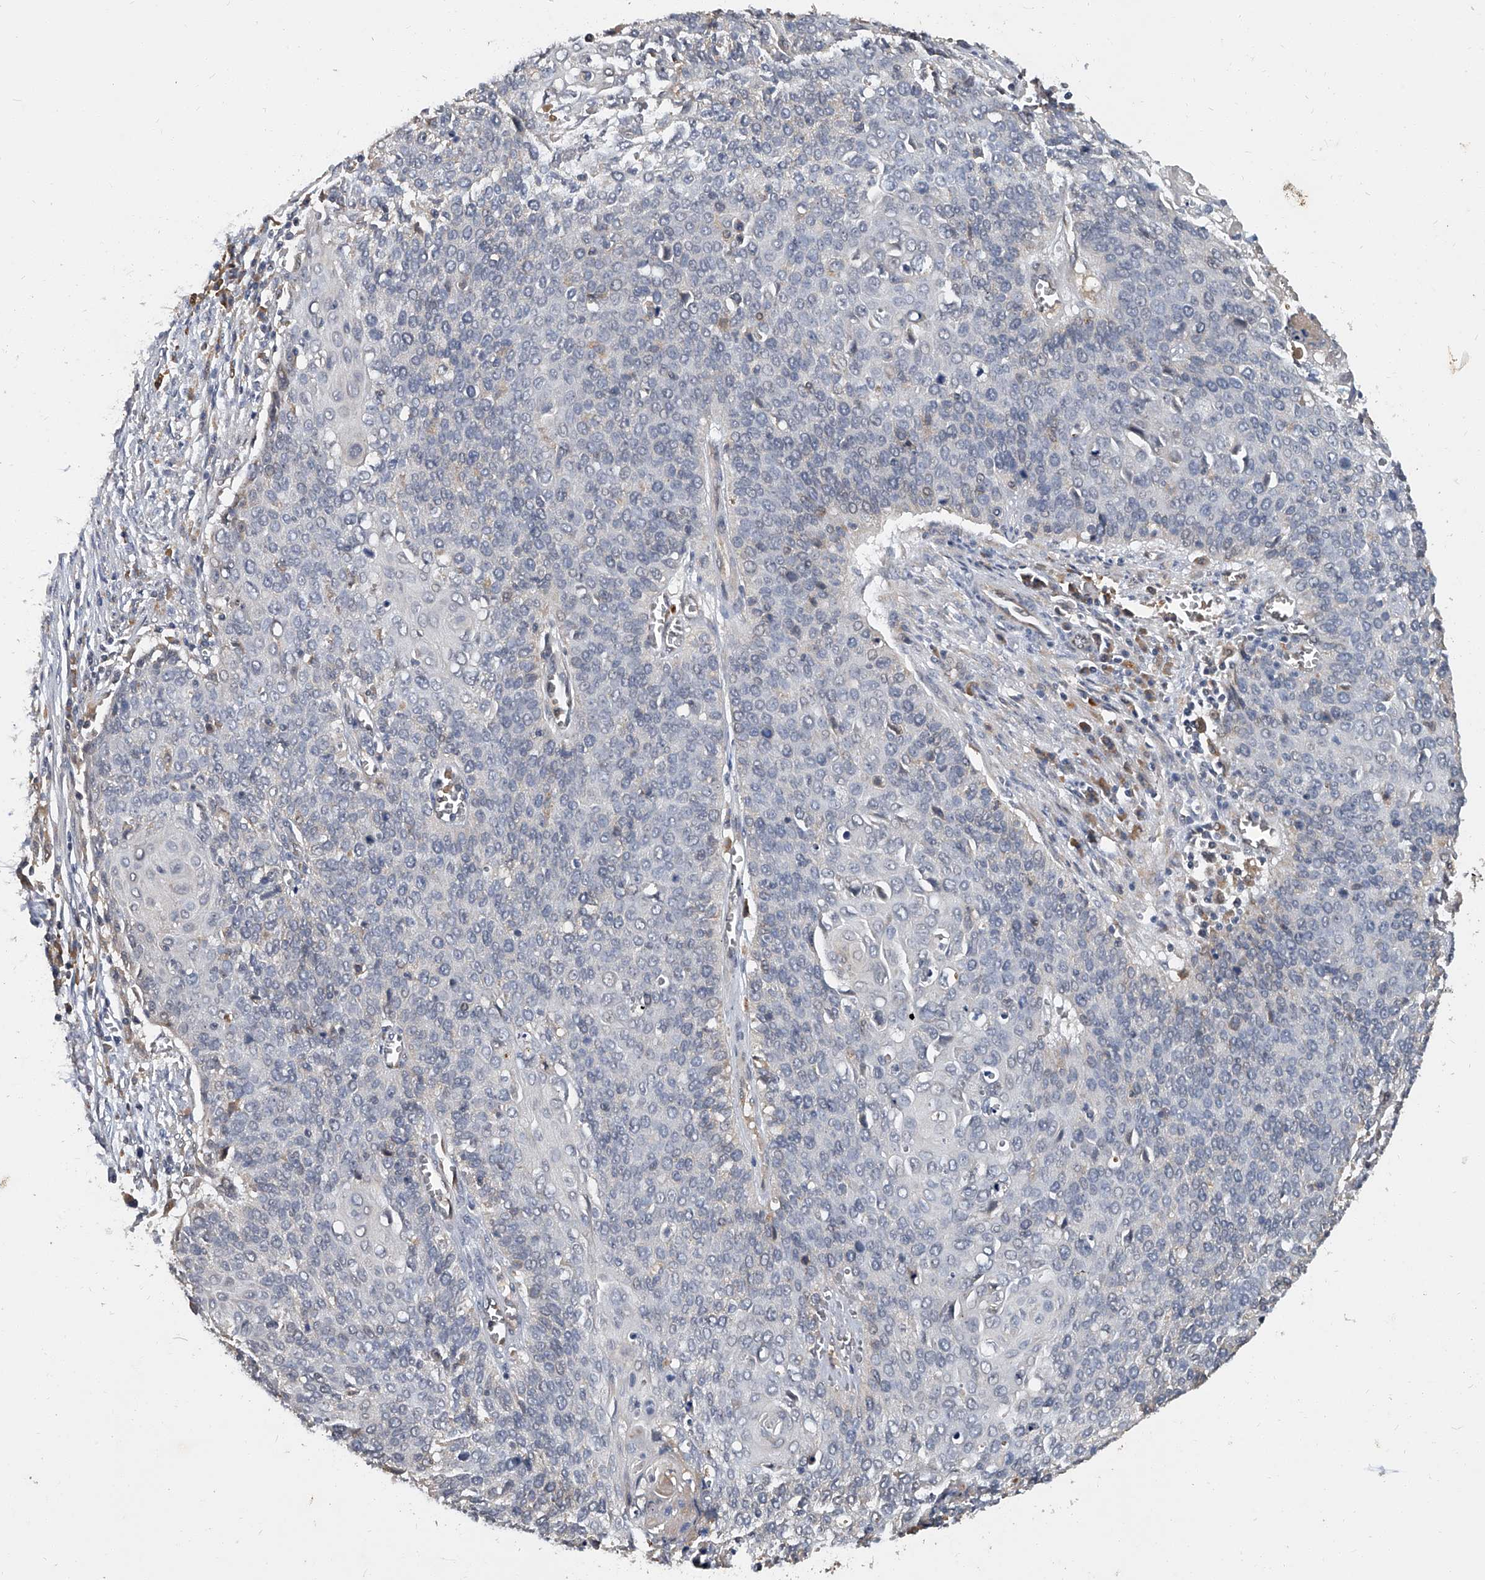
{"staining": {"intensity": "negative", "quantity": "none", "location": "none"}, "tissue": "cervical cancer", "cell_type": "Tumor cells", "image_type": "cancer", "snomed": [{"axis": "morphology", "description": "Squamous cell carcinoma, NOS"}, {"axis": "topography", "description": "Cervix"}], "caption": "Tumor cells are negative for protein expression in human squamous cell carcinoma (cervical).", "gene": "JAG2", "patient": {"sex": "female", "age": 39}}